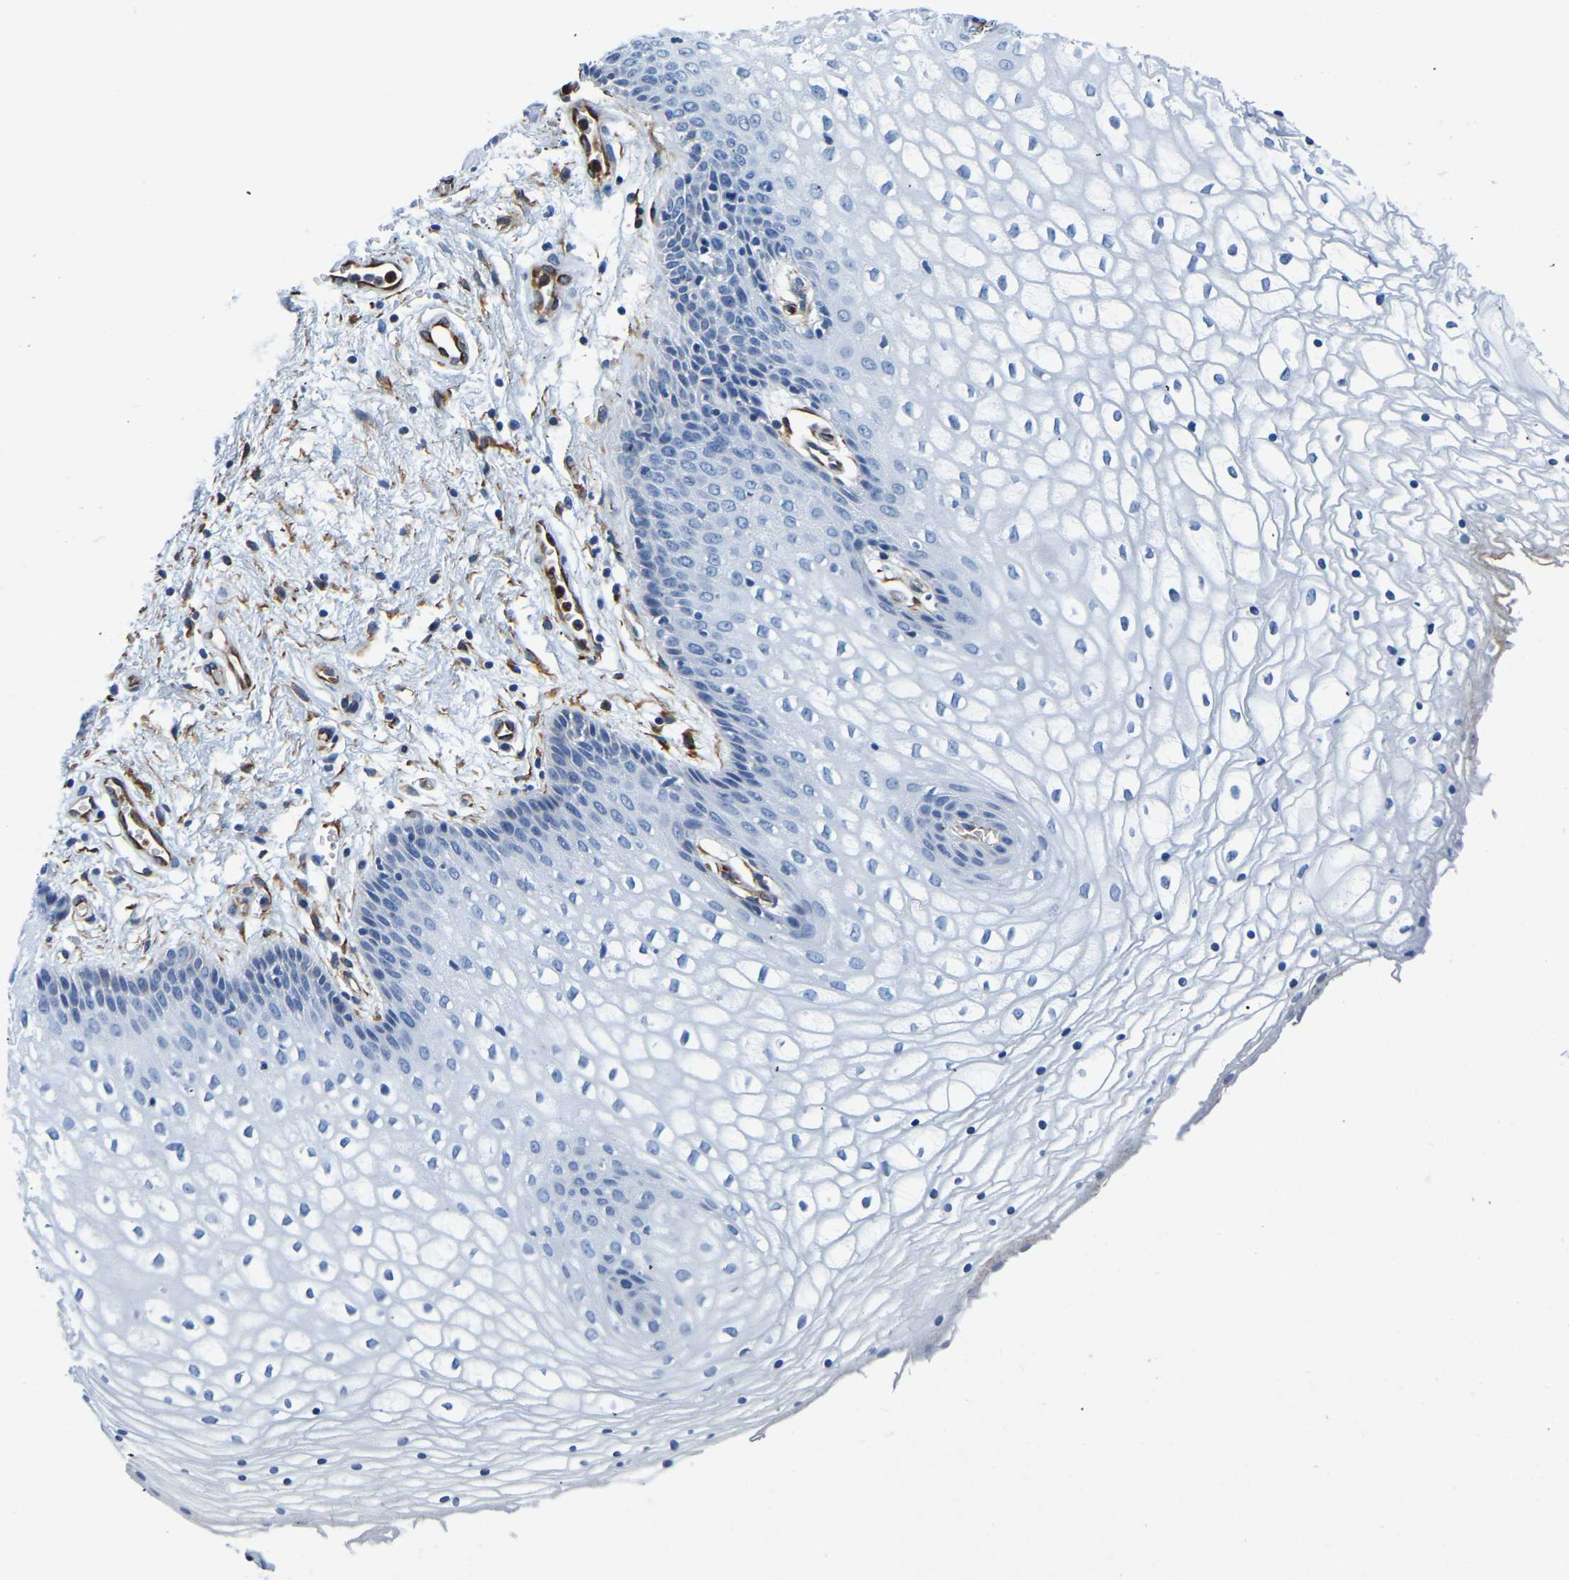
{"staining": {"intensity": "negative", "quantity": "none", "location": "none"}, "tissue": "vagina", "cell_type": "Squamous epithelial cells", "image_type": "normal", "snomed": [{"axis": "morphology", "description": "Normal tissue, NOS"}, {"axis": "topography", "description": "Vagina"}], "caption": "DAB (3,3'-diaminobenzidine) immunohistochemical staining of benign human vagina demonstrates no significant expression in squamous epithelial cells.", "gene": "MS4A3", "patient": {"sex": "female", "age": 34}}